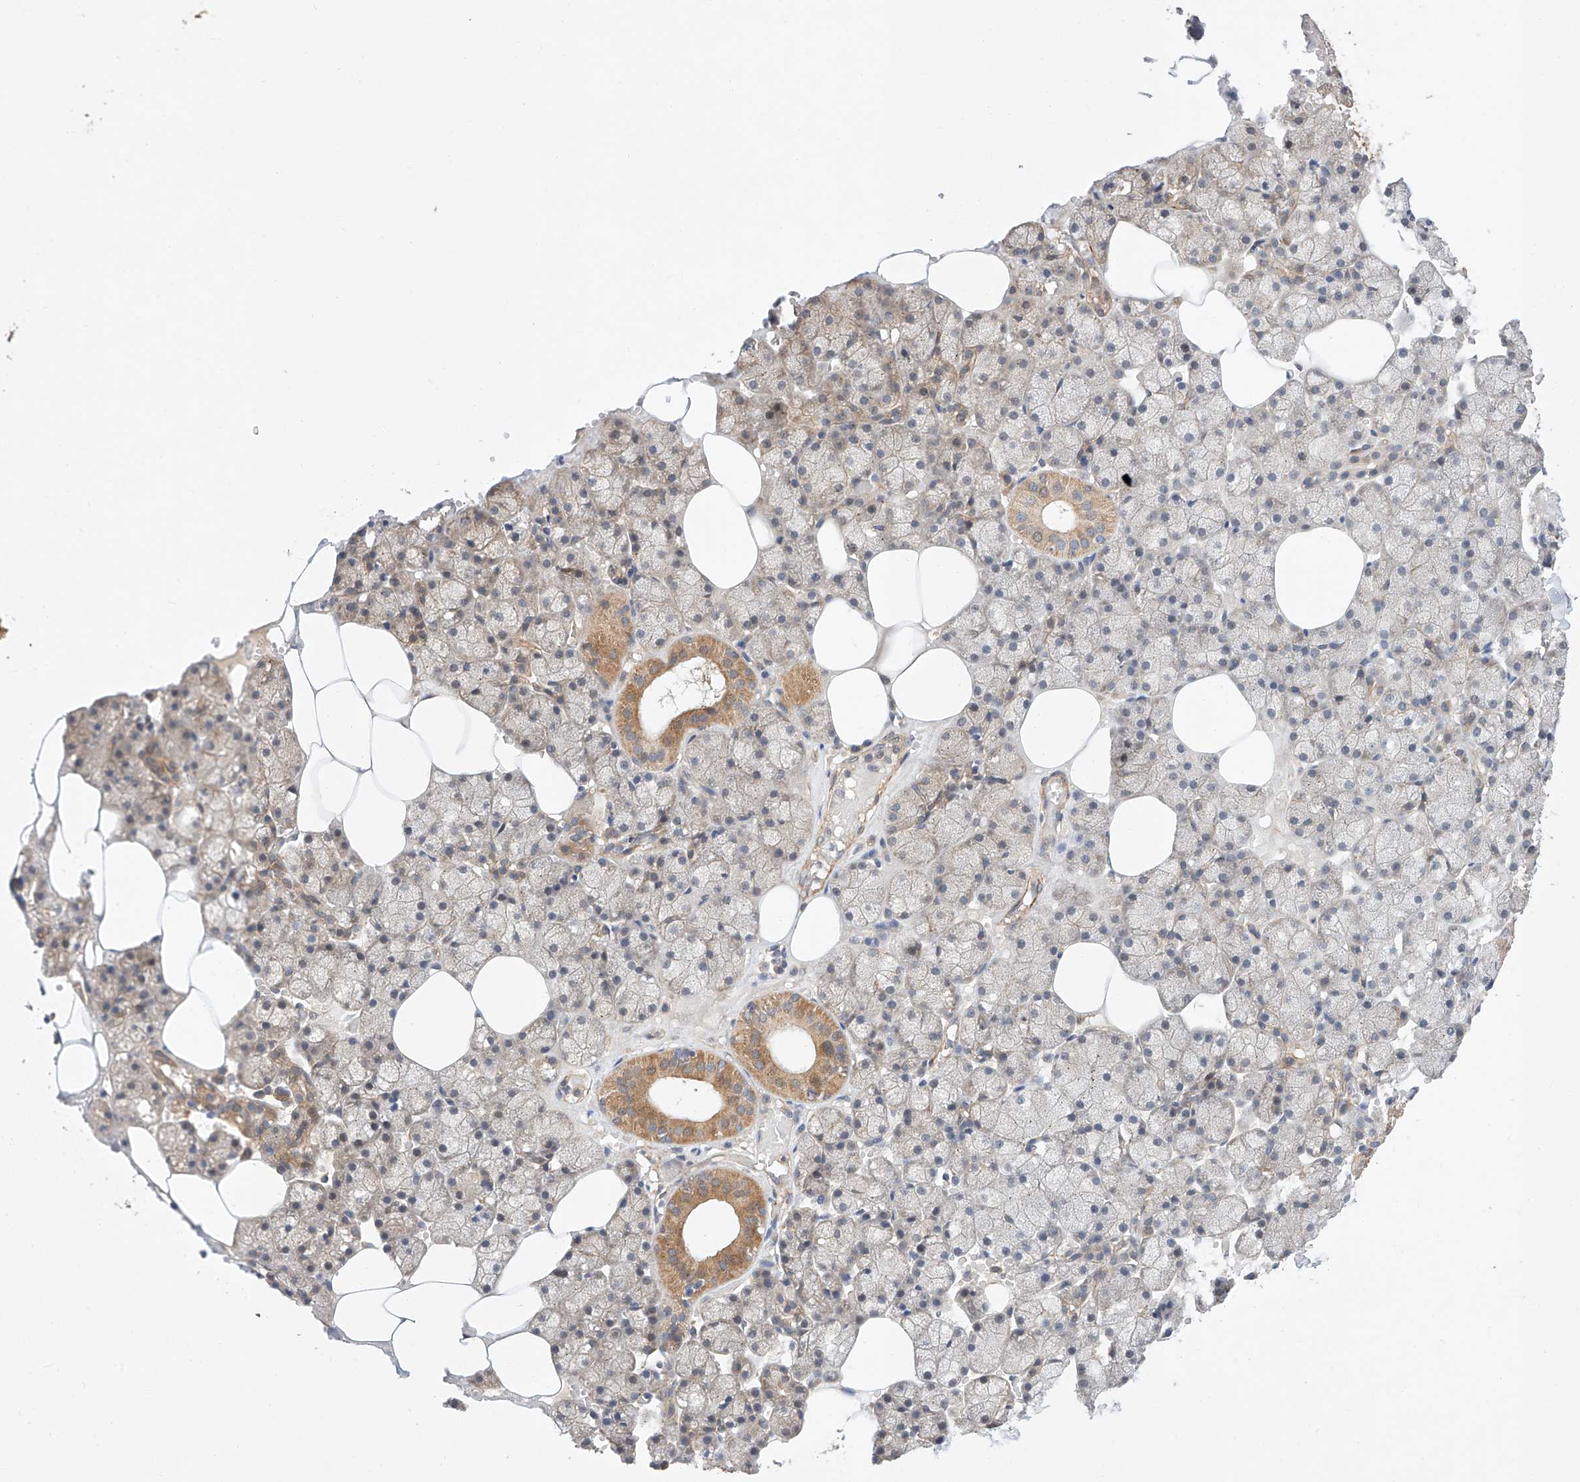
{"staining": {"intensity": "moderate", "quantity": "25%-75%", "location": "cytoplasmic/membranous"}, "tissue": "salivary gland", "cell_type": "Glandular cells", "image_type": "normal", "snomed": [{"axis": "morphology", "description": "Normal tissue, NOS"}, {"axis": "topography", "description": "Salivary gland"}], "caption": "Immunohistochemical staining of normal salivary gland displays medium levels of moderate cytoplasmic/membranous expression in about 25%-75% of glandular cells.", "gene": "RAB23", "patient": {"sex": "male", "age": 62}}